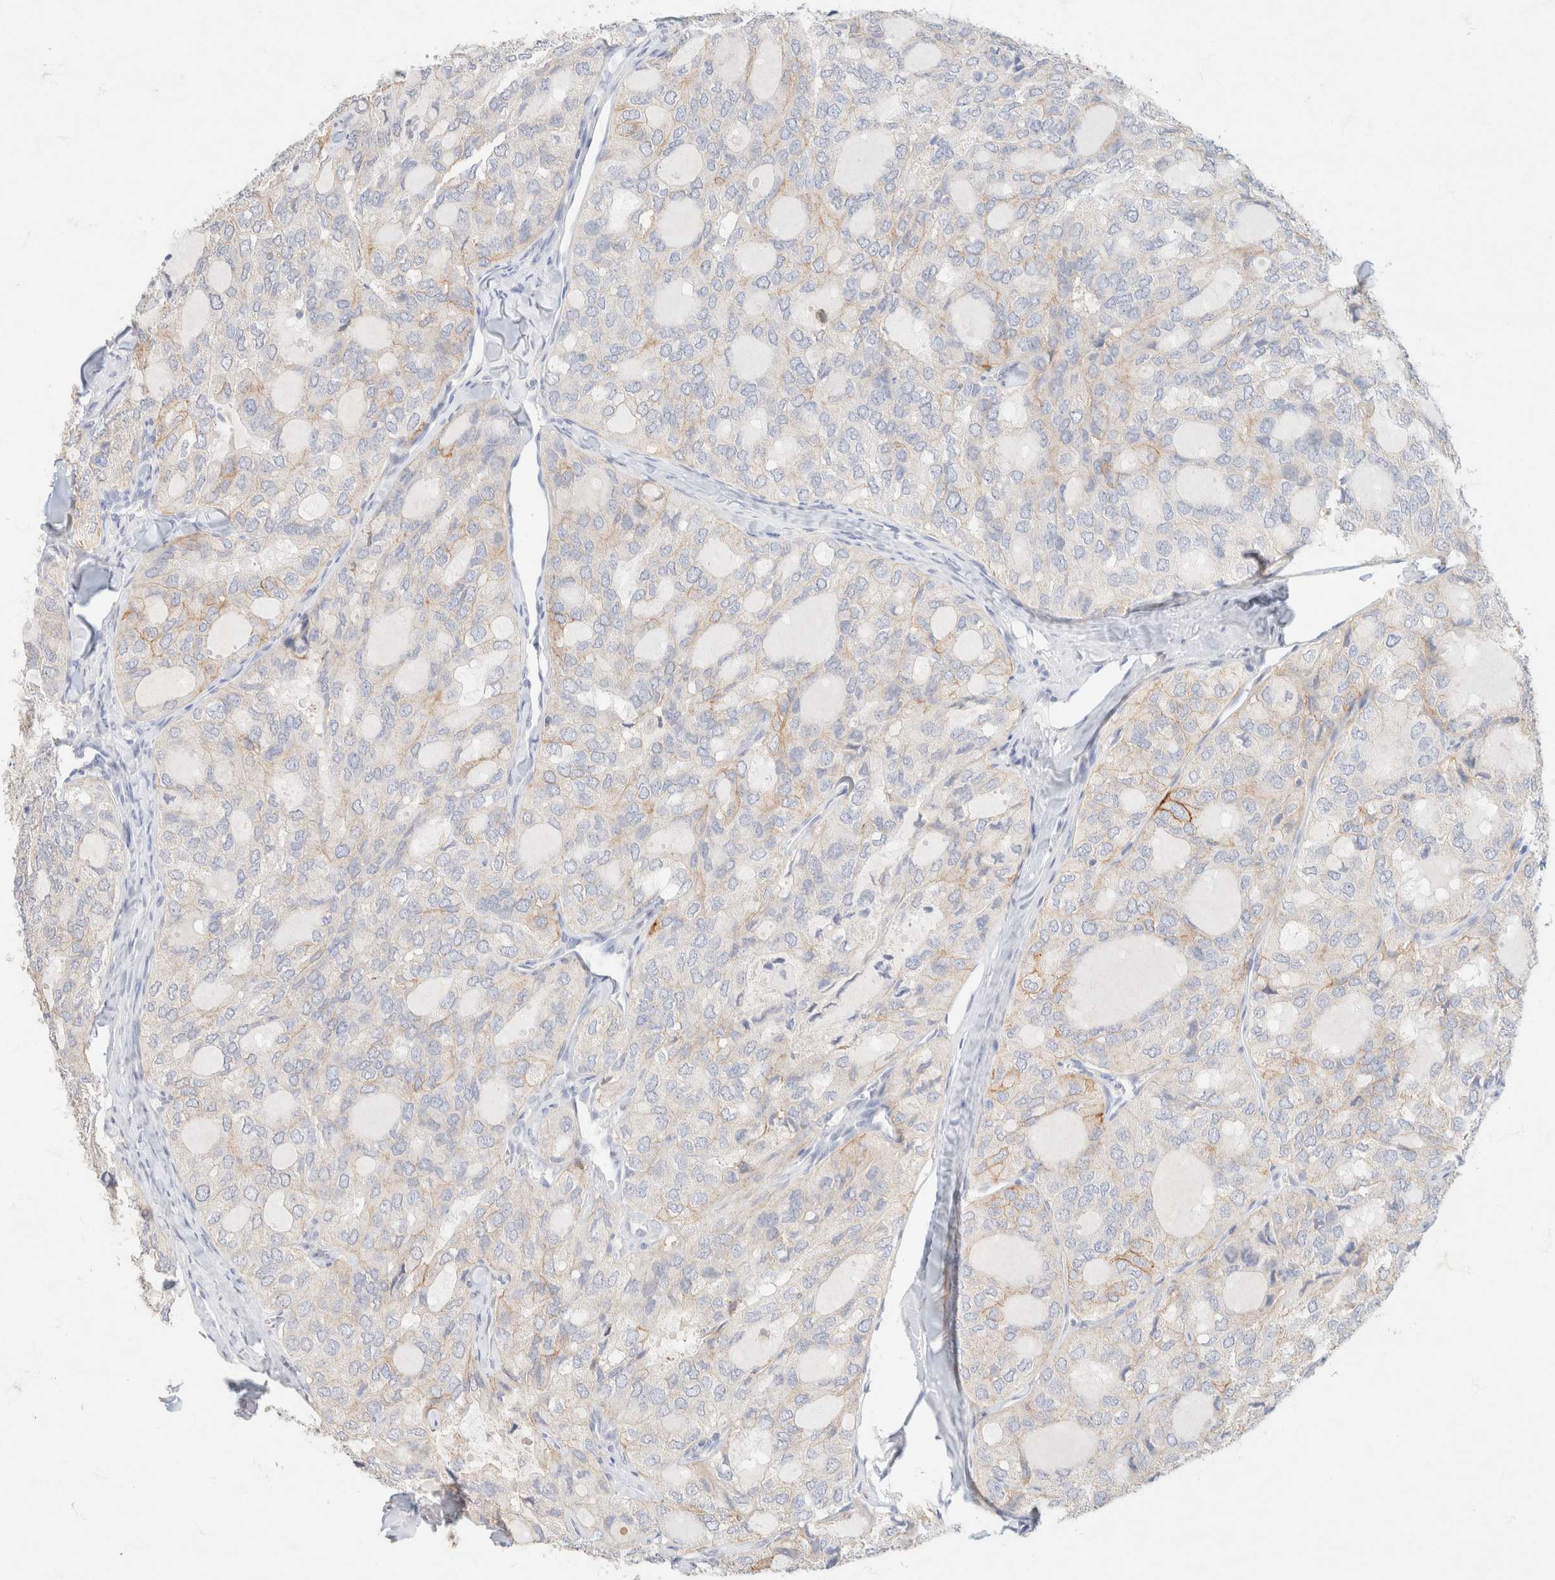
{"staining": {"intensity": "moderate", "quantity": "<25%", "location": "cytoplasmic/membranous"}, "tissue": "thyroid cancer", "cell_type": "Tumor cells", "image_type": "cancer", "snomed": [{"axis": "morphology", "description": "Follicular adenoma carcinoma, NOS"}, {"axis": "topography", "description": "Thyroid gland"}], "caption": "Immunohistochemistry (IHC) micrograph of neoplastic tissue: human follicular adenoma carcinoma (thyroid) stained using IHC displays low levels of moderate protein expression localized specifically in the cytoplasmic/membranous of tumor cells, appearing as a cytoplasmic/membranous brown color.", "gene": "CA12", "patient": {"sex": "male", "age": 75}}